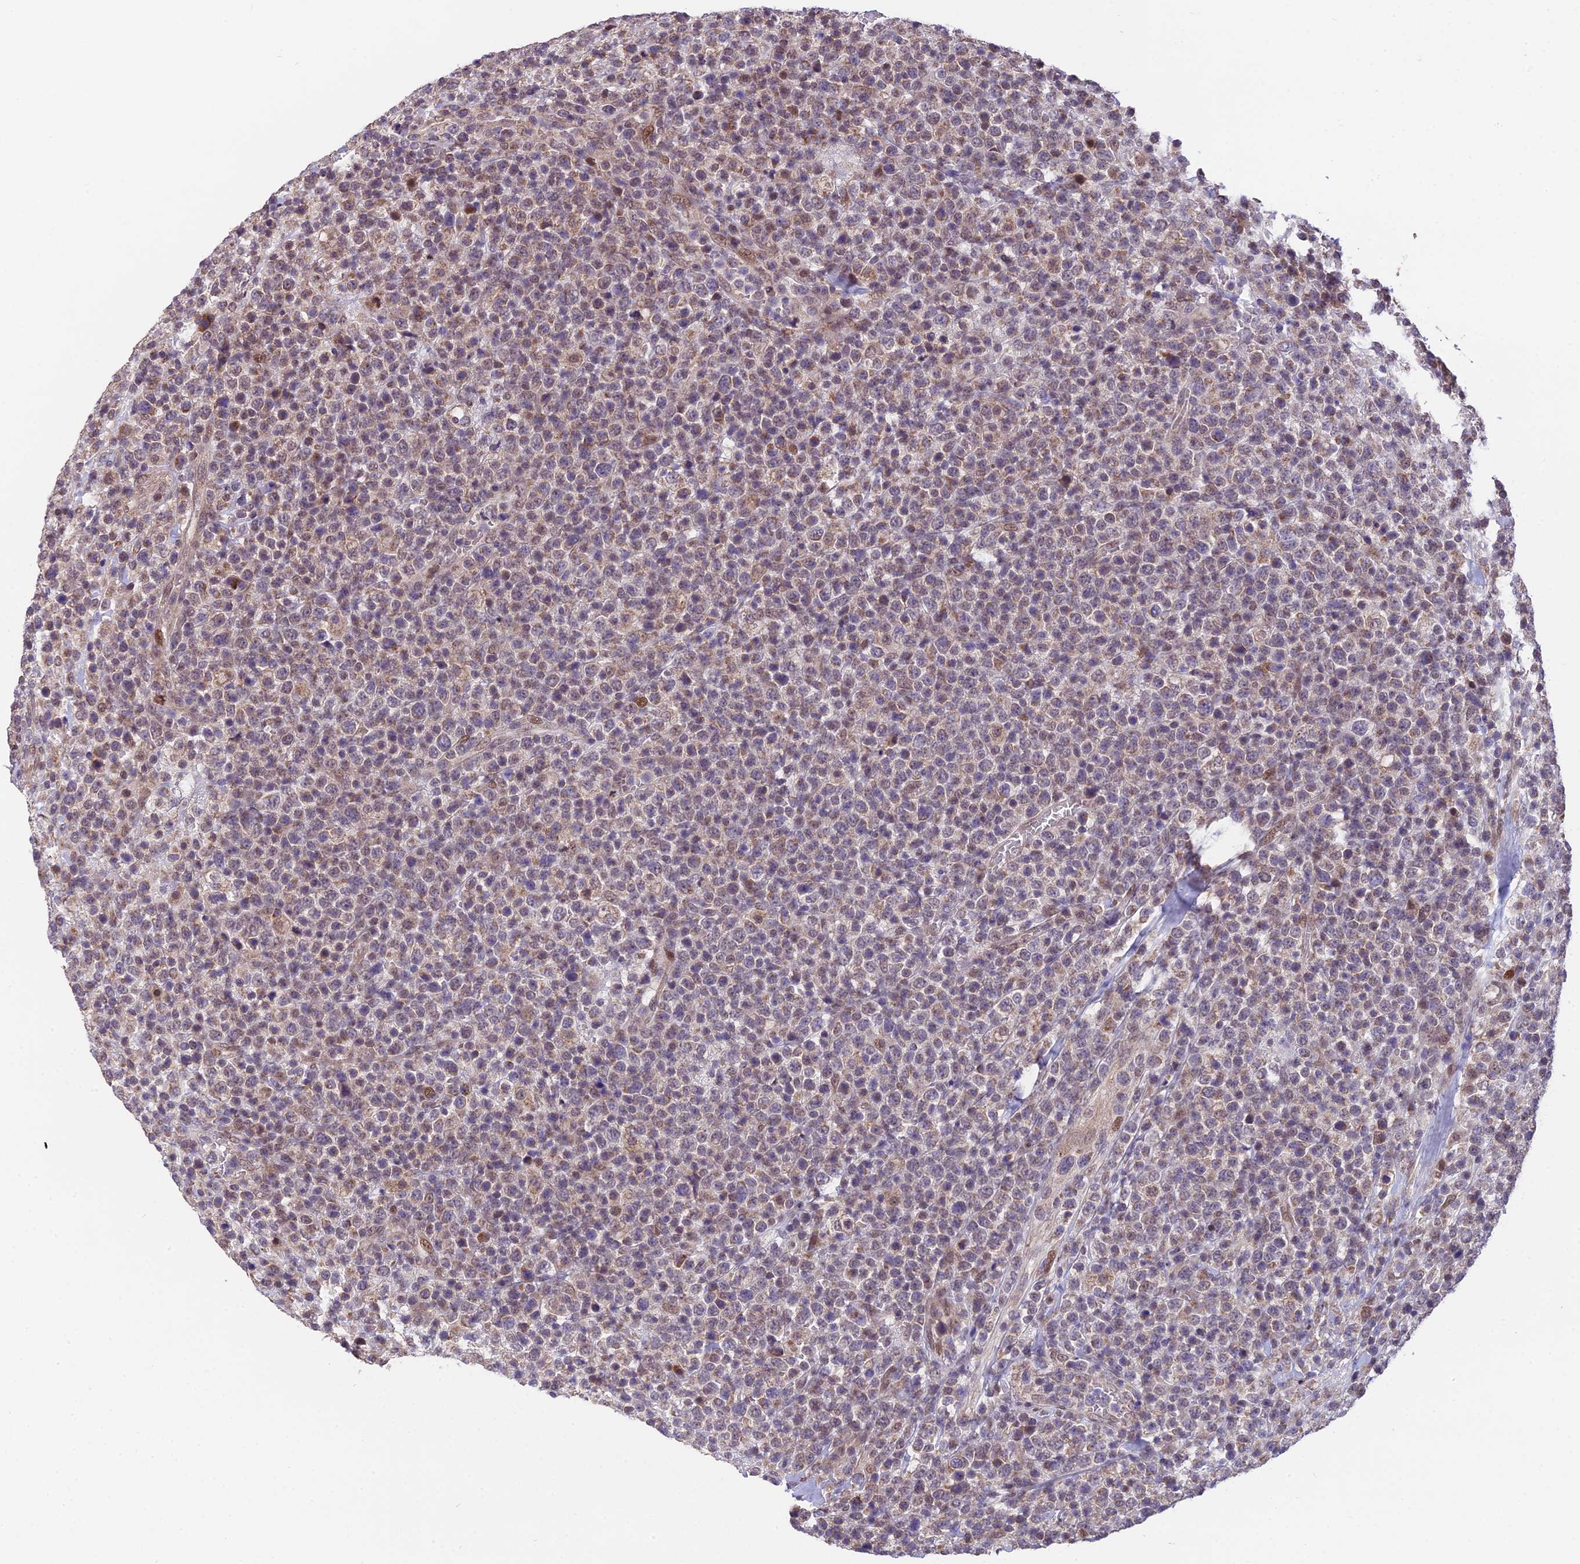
{"staining": {"intensity": "moderate", "quantity": "25%-75%", "location": "cytoplasmic/membranous"}, "tissue": "lymphoma", "cell_type": "Tumor cells", "image_type": "cancer", "snomed": [{"axis": "morphology", "description": "Malignant lymphoma, non-Hodgkin's type, High grade"}, {"axis": "topography", "description": "Colon"}], "caption": "Protein expression analysis of human high-grade malignant lymphoma, non-Hodgkin's type reveals moderate cytoplasmic/membranous expression in approximately 25%-75% of tumor cells. The staining was performed using DAB (3,3'-diaminobenzidine) to visualize the protein expression in brown, while the nuclei were stained in blue with hematoxylin (Magnification: 20x).", "gene": "CYP2R1", "patient": {"sex": "female", "age": 53}}